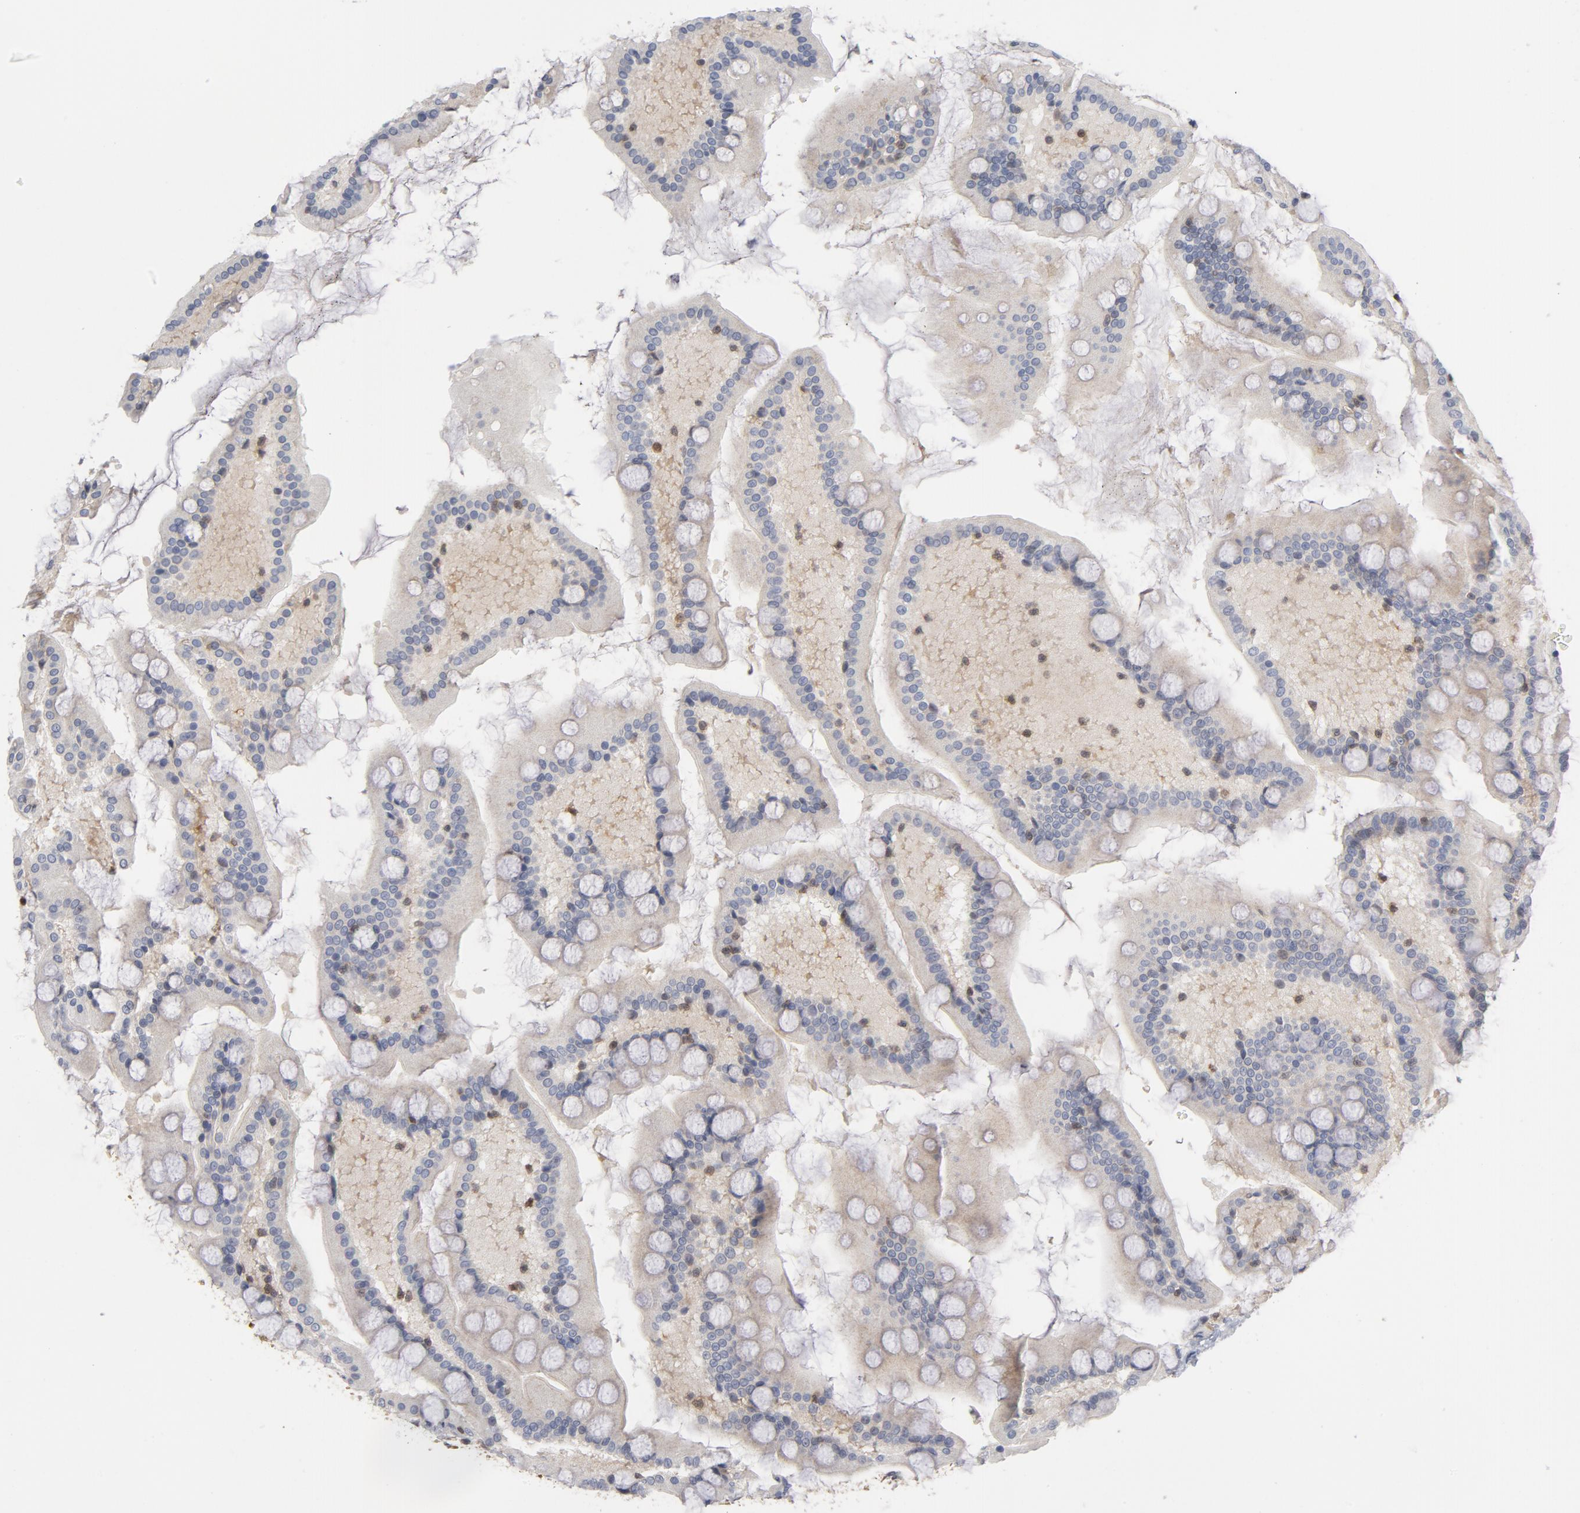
{"staining": {"intensity": "negative", "quantity": "none", "location": "none"}, "tissue": "small intestine", "cell_type": "Glandular cells", "image_type": "normal", "snomed": [{"axis": "morphology", "description": "Normal tissue, NOS"}, {"axis": "topography", "description": "Small intestine"}], "caption": "Protein analysis of normal small intestine exhibits no significant staining in glandular cells.", "gene": "TRADD", "patient": {"sex": "male", "age": 41}}